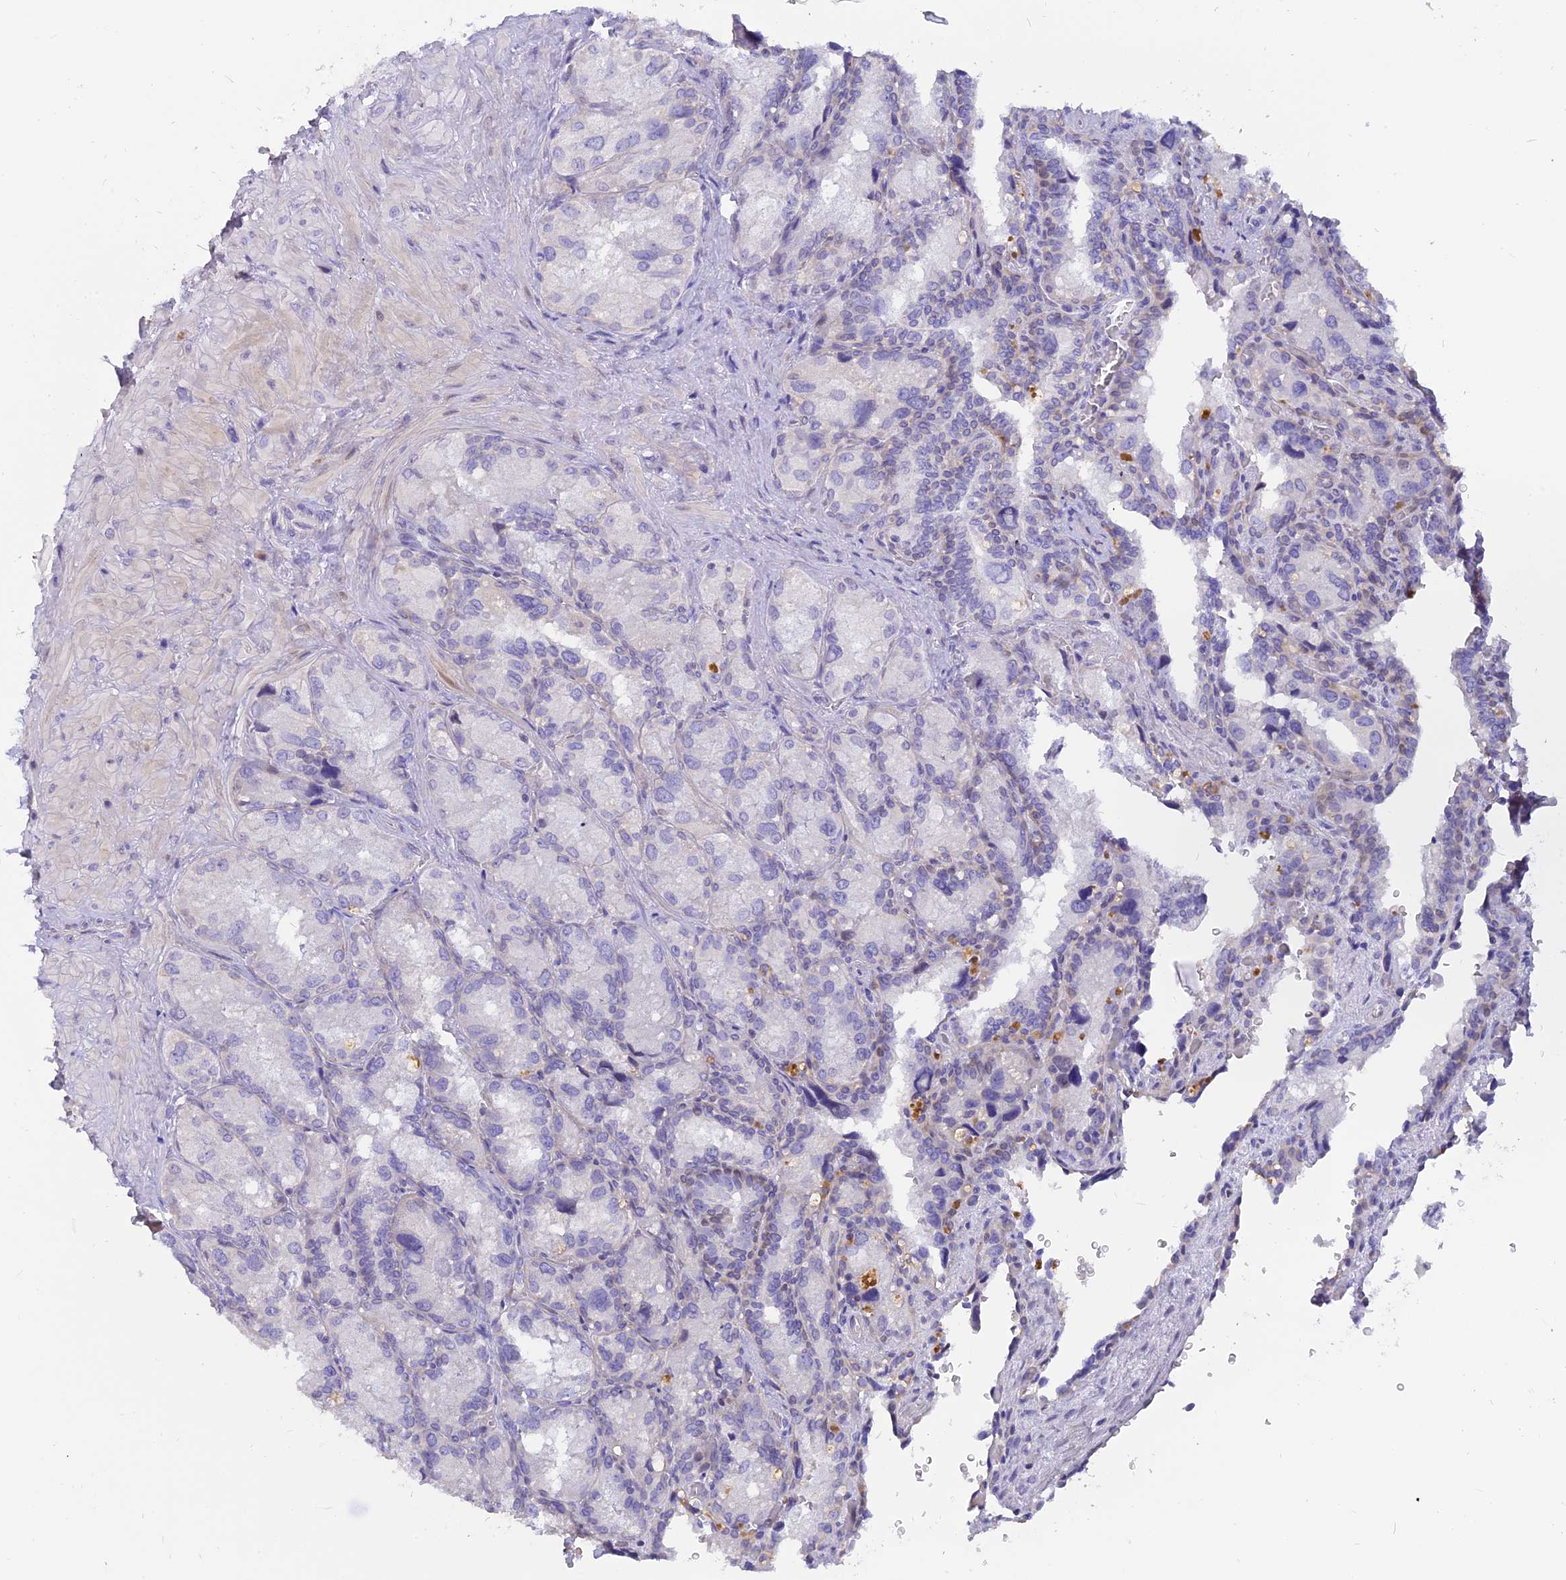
{"staining": {"intensity": "negative", "quantity": "none", "location": "none"}, "tissue": "seminal vesicle", "cell_type": "Glandular cells", "image_type": "normal", "snomed": [{"axis": "morphology", "description": "Normal tissue, NOS"}, {"axis": "topography", "description": "Seminal veicle"}], "caption": "Immunohistochemistry (IHC) of normal seminal vesicle exhibits no expression in glandular cells.", "gene": "MBD3L1", "patient": {"sex": "male", "age": 62}}